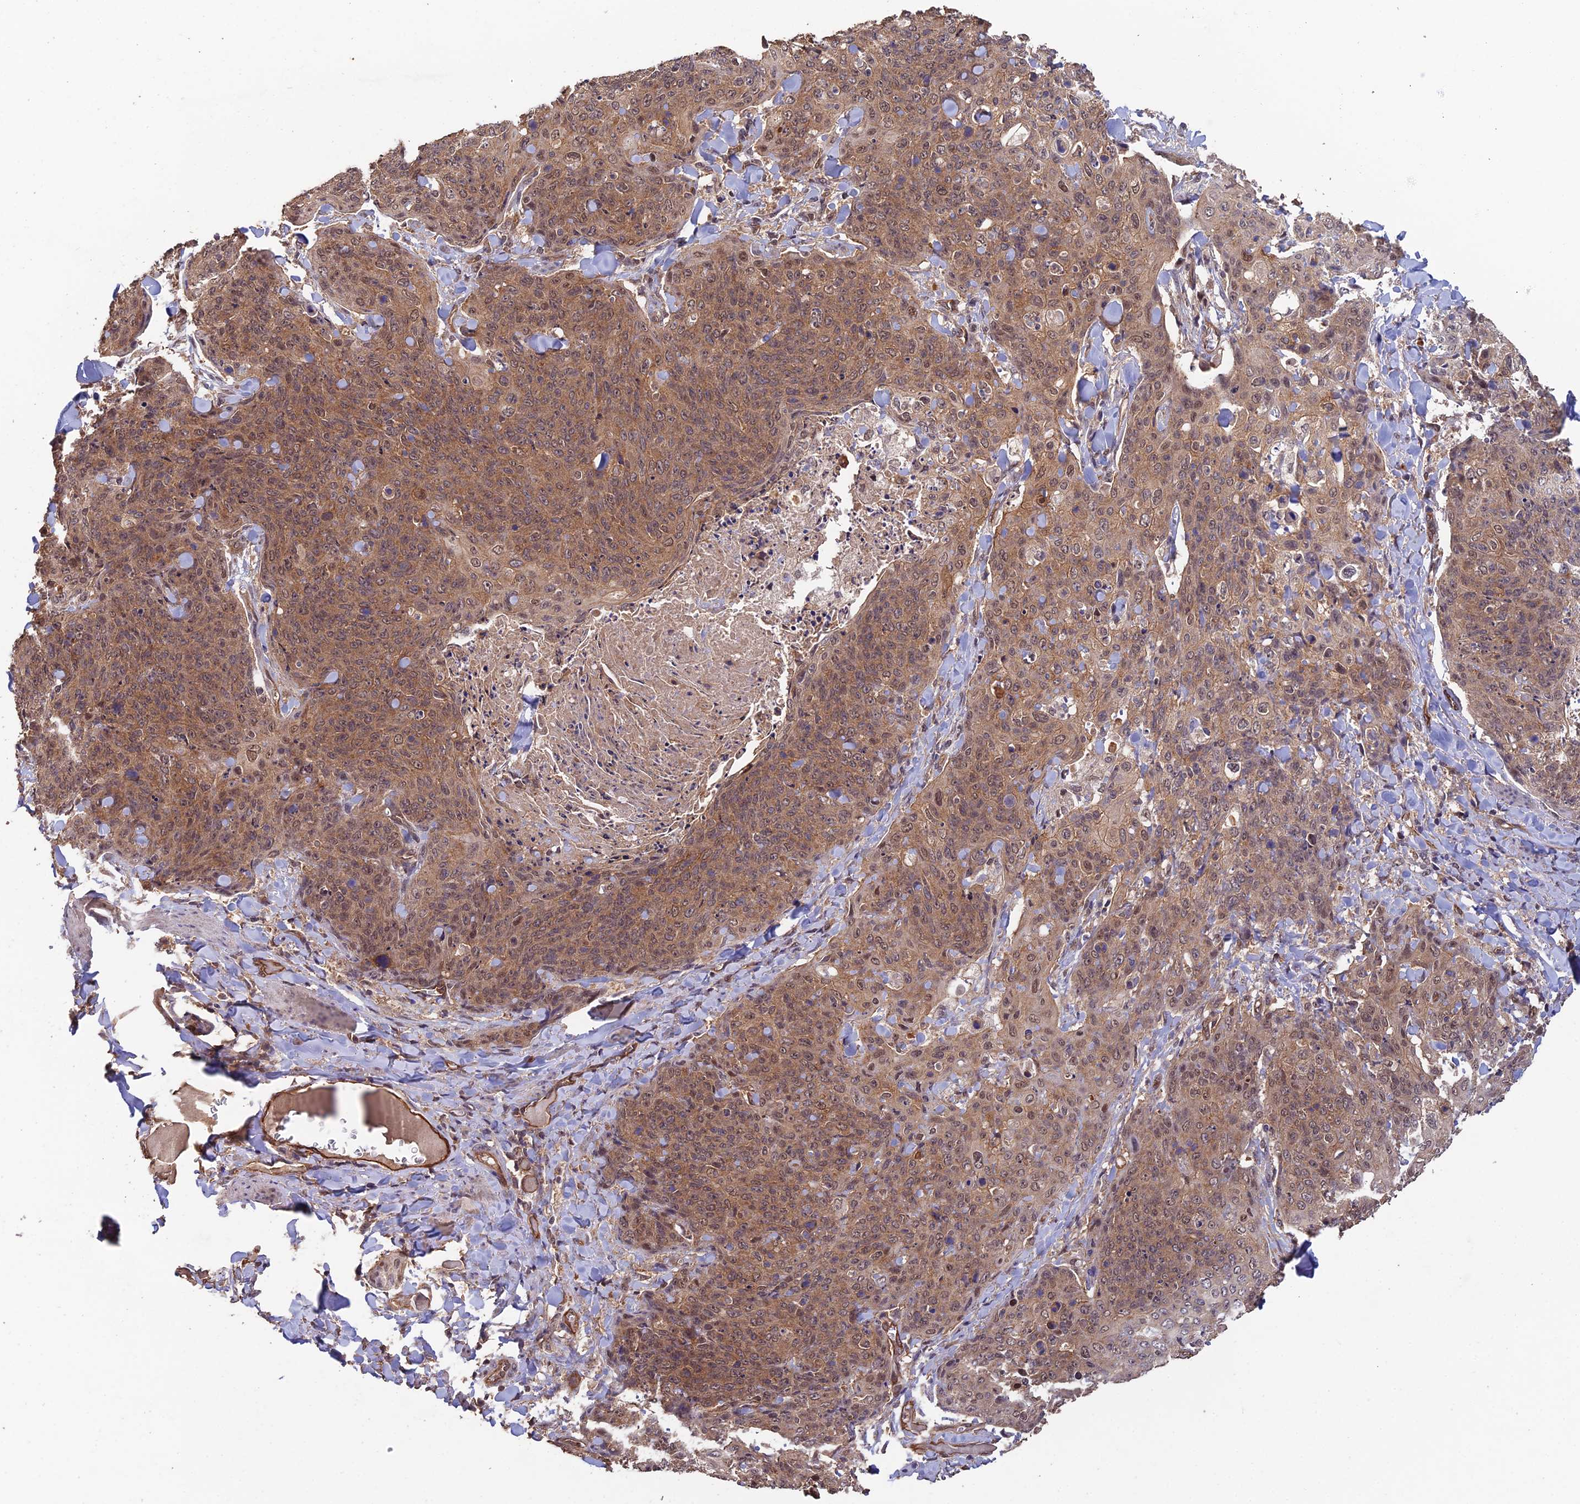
{"staining": {"intensity": "moderate", "quantity": ">75%", "location": "cytoplasmic/membranous,nuclear"}, "tissue": "skin cancer", "cell_type": "Tumor cells", "image_type": "cancer", "snomed": [{"axis": "morphology", "description": "Squamous cell carcinoma, NOS"}, {"axis": "topography", "description": "Skin"}, {"axis": "topography", "description": "Vulva"}], "caption": "About >75% of tumor cells in skin cancer exhibit moderate cytoplasmic/membranous and nuclear protein expression as visualized by brown immunohistochemical staining.", "gene": "RALGAPA2", "patient": {"sex": "female", "age": 85}}